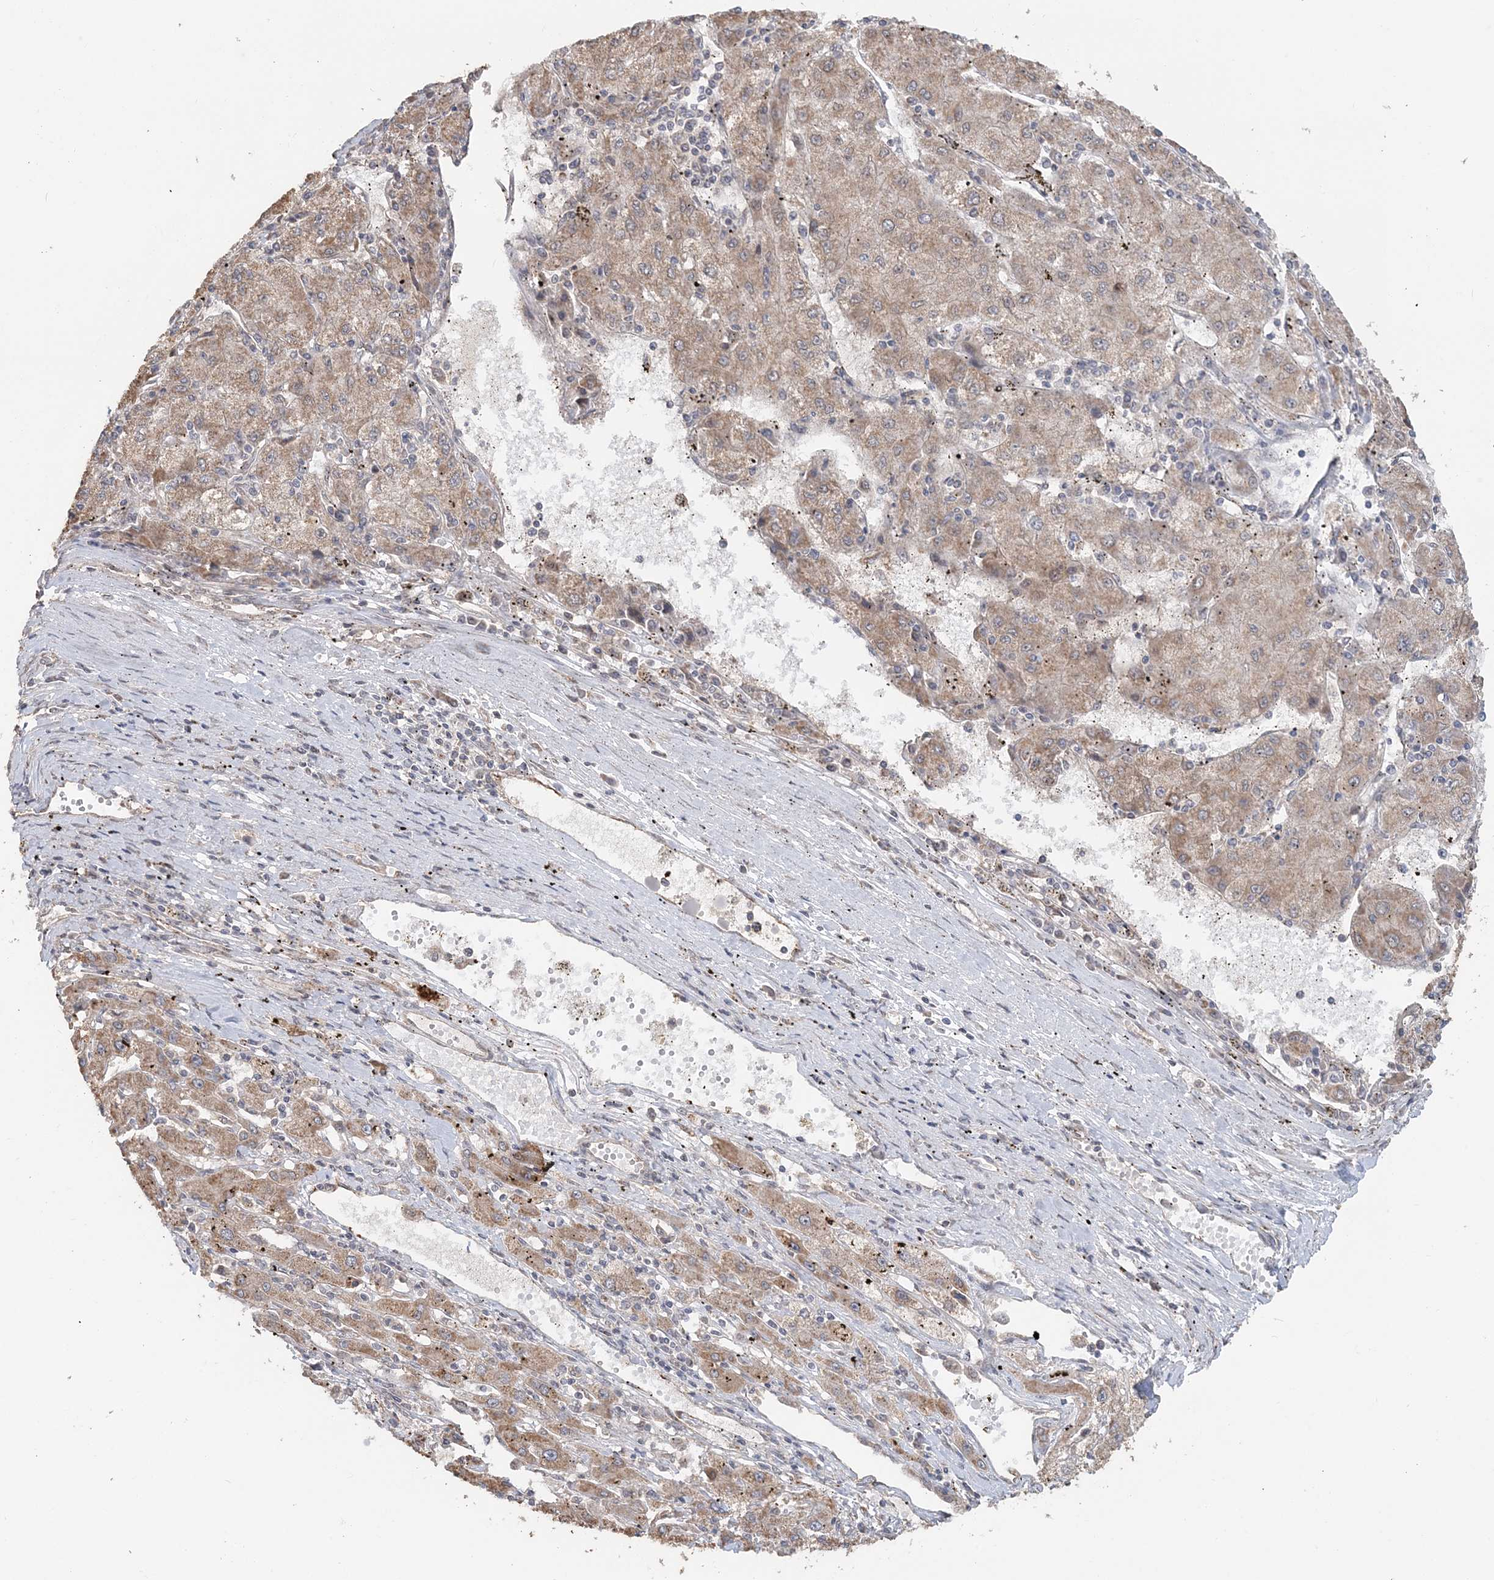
{"staining": {"intensity": "weak", "quantity": ">75%", "location": "cytoplasmic/membranous"}, "tissue": "liver cancer", "cell_type": "Tumor cells", "image_type": "cancer", "snomed": [{"axis": "morphology", "description": "Carcinoma, Hepatocellular, NOS"}, {"axis": "topography", "description": "Liver"}], "caption": "Tumor cells demonstrate weak cytoplasmic/membranous staining in approximately >75% of cells in liver cancer.", "gene": "FBXO38", "patient": {"sex": "male", "age": 72}}